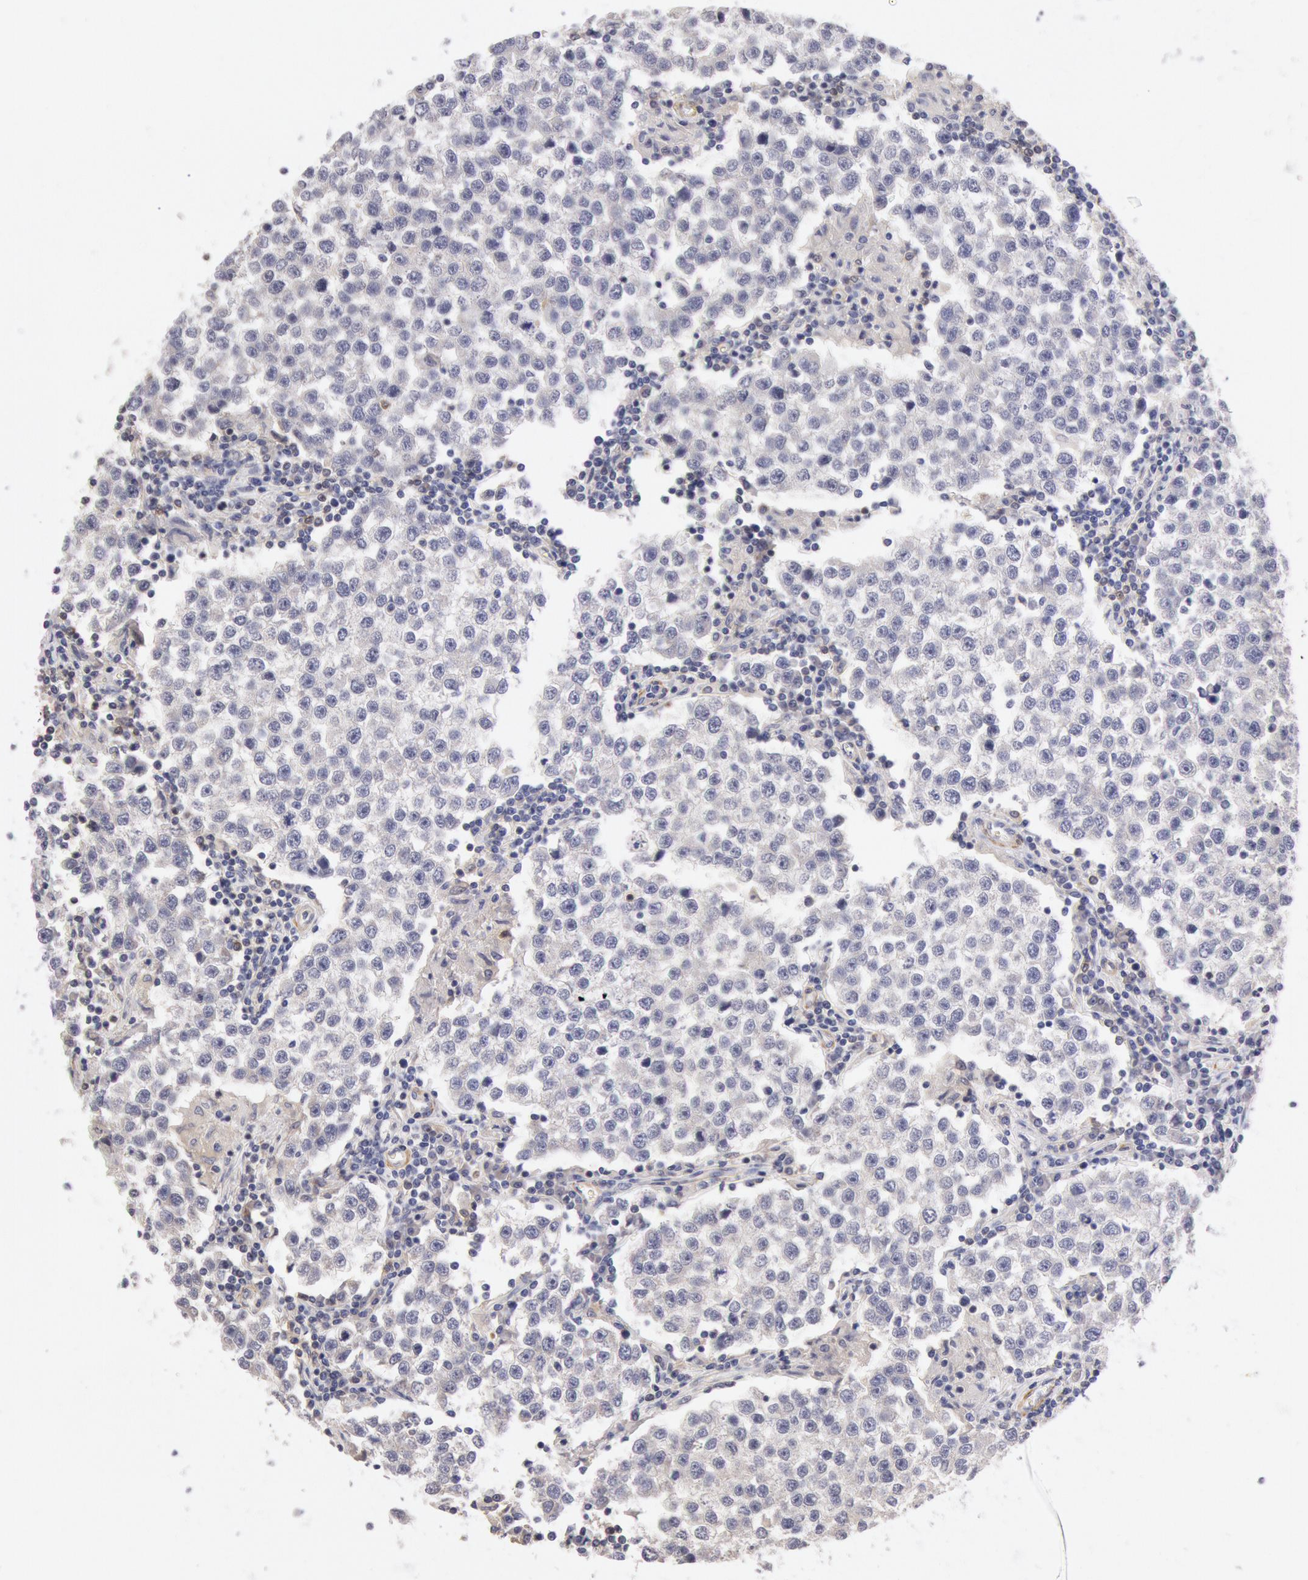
{"staining": {"intensity": "negative", "quantity": "none", "location": "none"}, "tissue": "testis cancer", "cell_type": "Tumor cells", "image_type": "cancer", "snomed": [{"axis": "morphology", "description": "Seminoma, NOS"}, {"axis": "topography", "description": "Testis"}], "caption": "IHC of testis cancer (seminoma) displays no positivity in tumor cells.", "gene": "TMED8", "patient": {"sex": "male", "age": 36}}